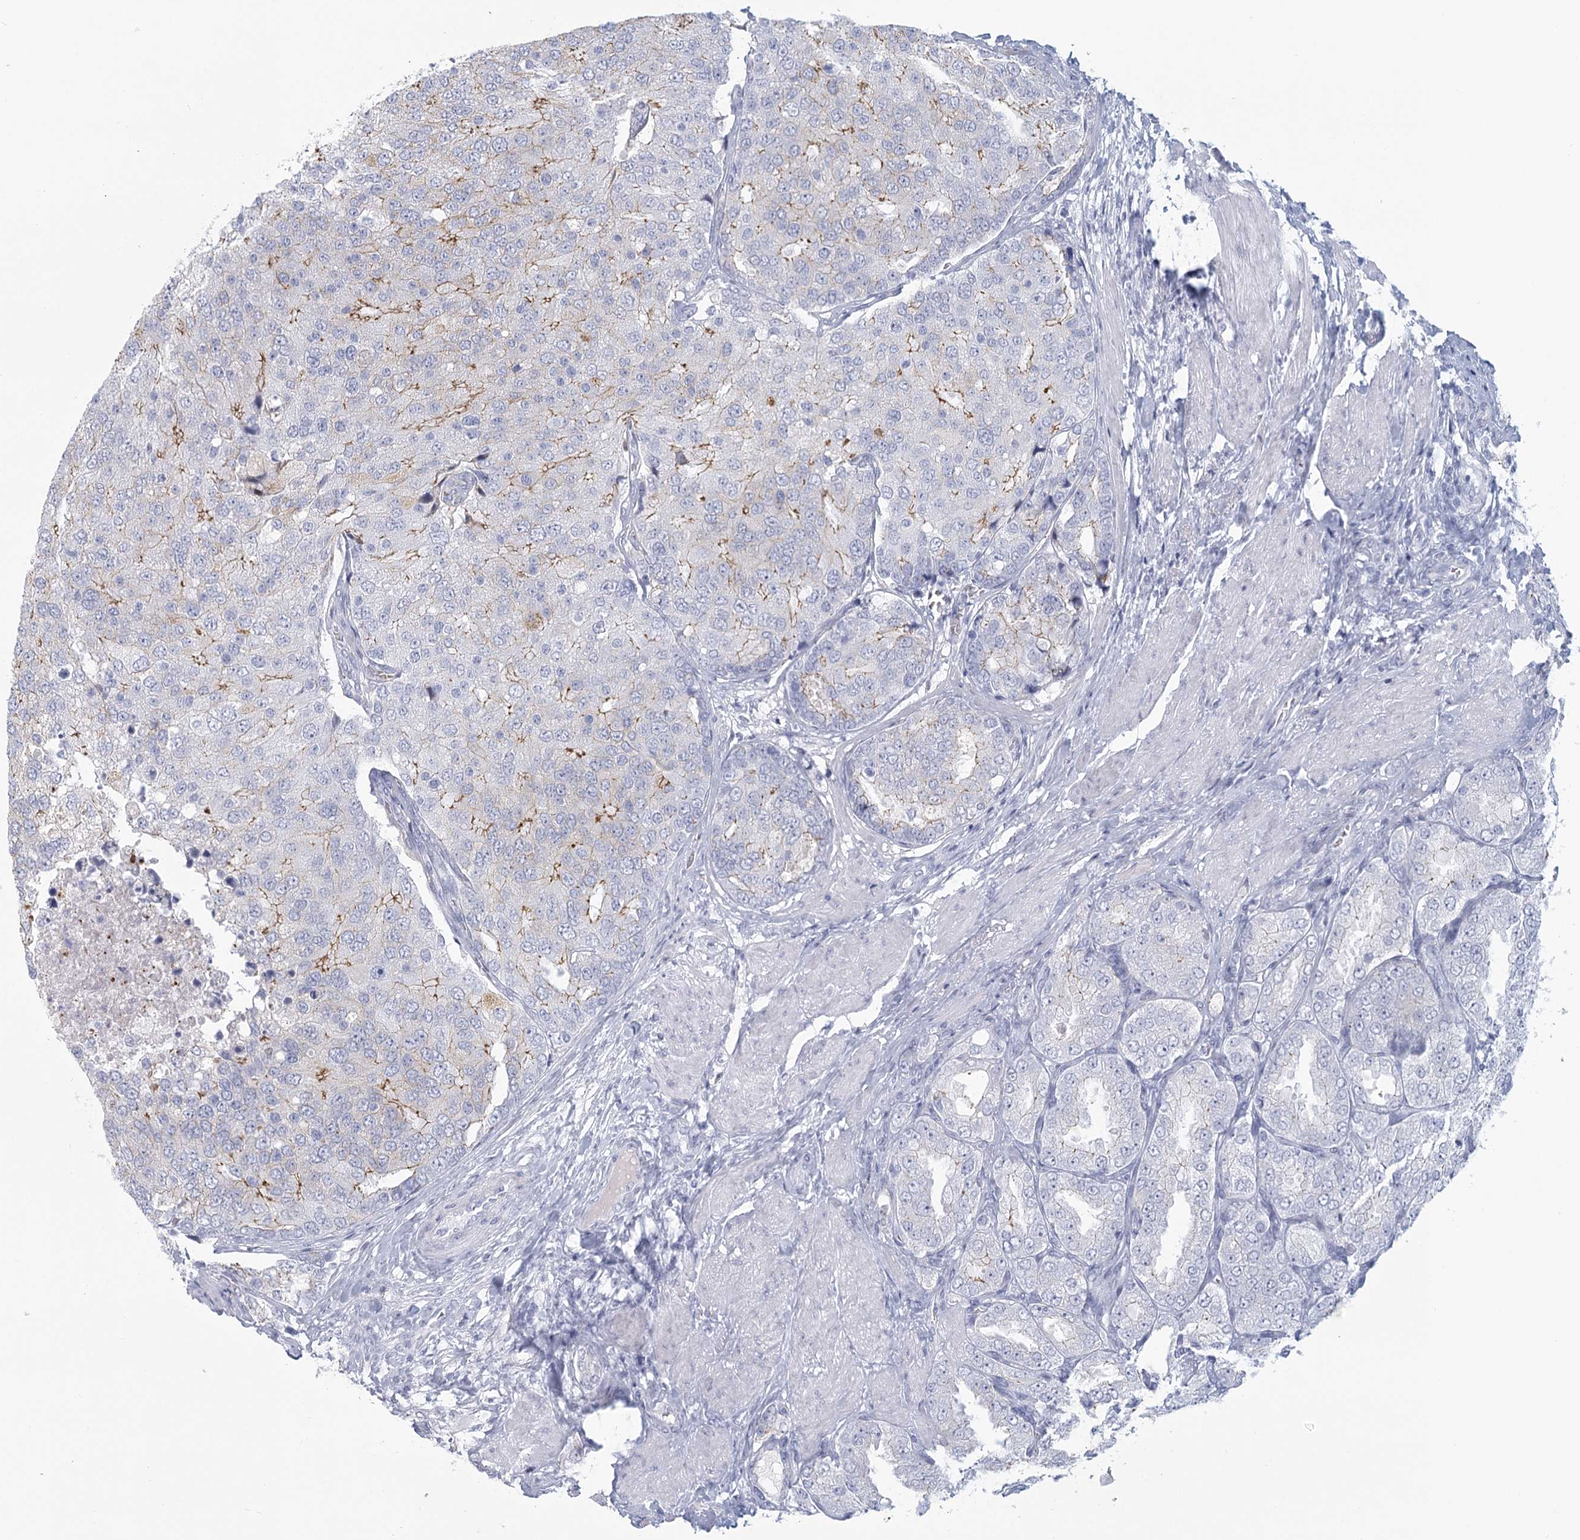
{"staining": {"intensity": "moderate", "quantity": "<25%", "location": "cytoplasmic/membranous"}, "tissue": "prostate cancer", "cell_type": "Tumor cells", "image_type": "cancer", "snomed": [{"axis": "morphology", "description": "Adenocarcinoma, High grade"}, {"axis": "topography", "description": "Prostate"}], "caption": "Human prostate cancer stained for a protein (brown) exhibits moderate cytoplasmic/membranous positive expression in about <25% of tumor cells.", "gene": "WNT8B", "patient": {"sex": "male", "age": 50}}